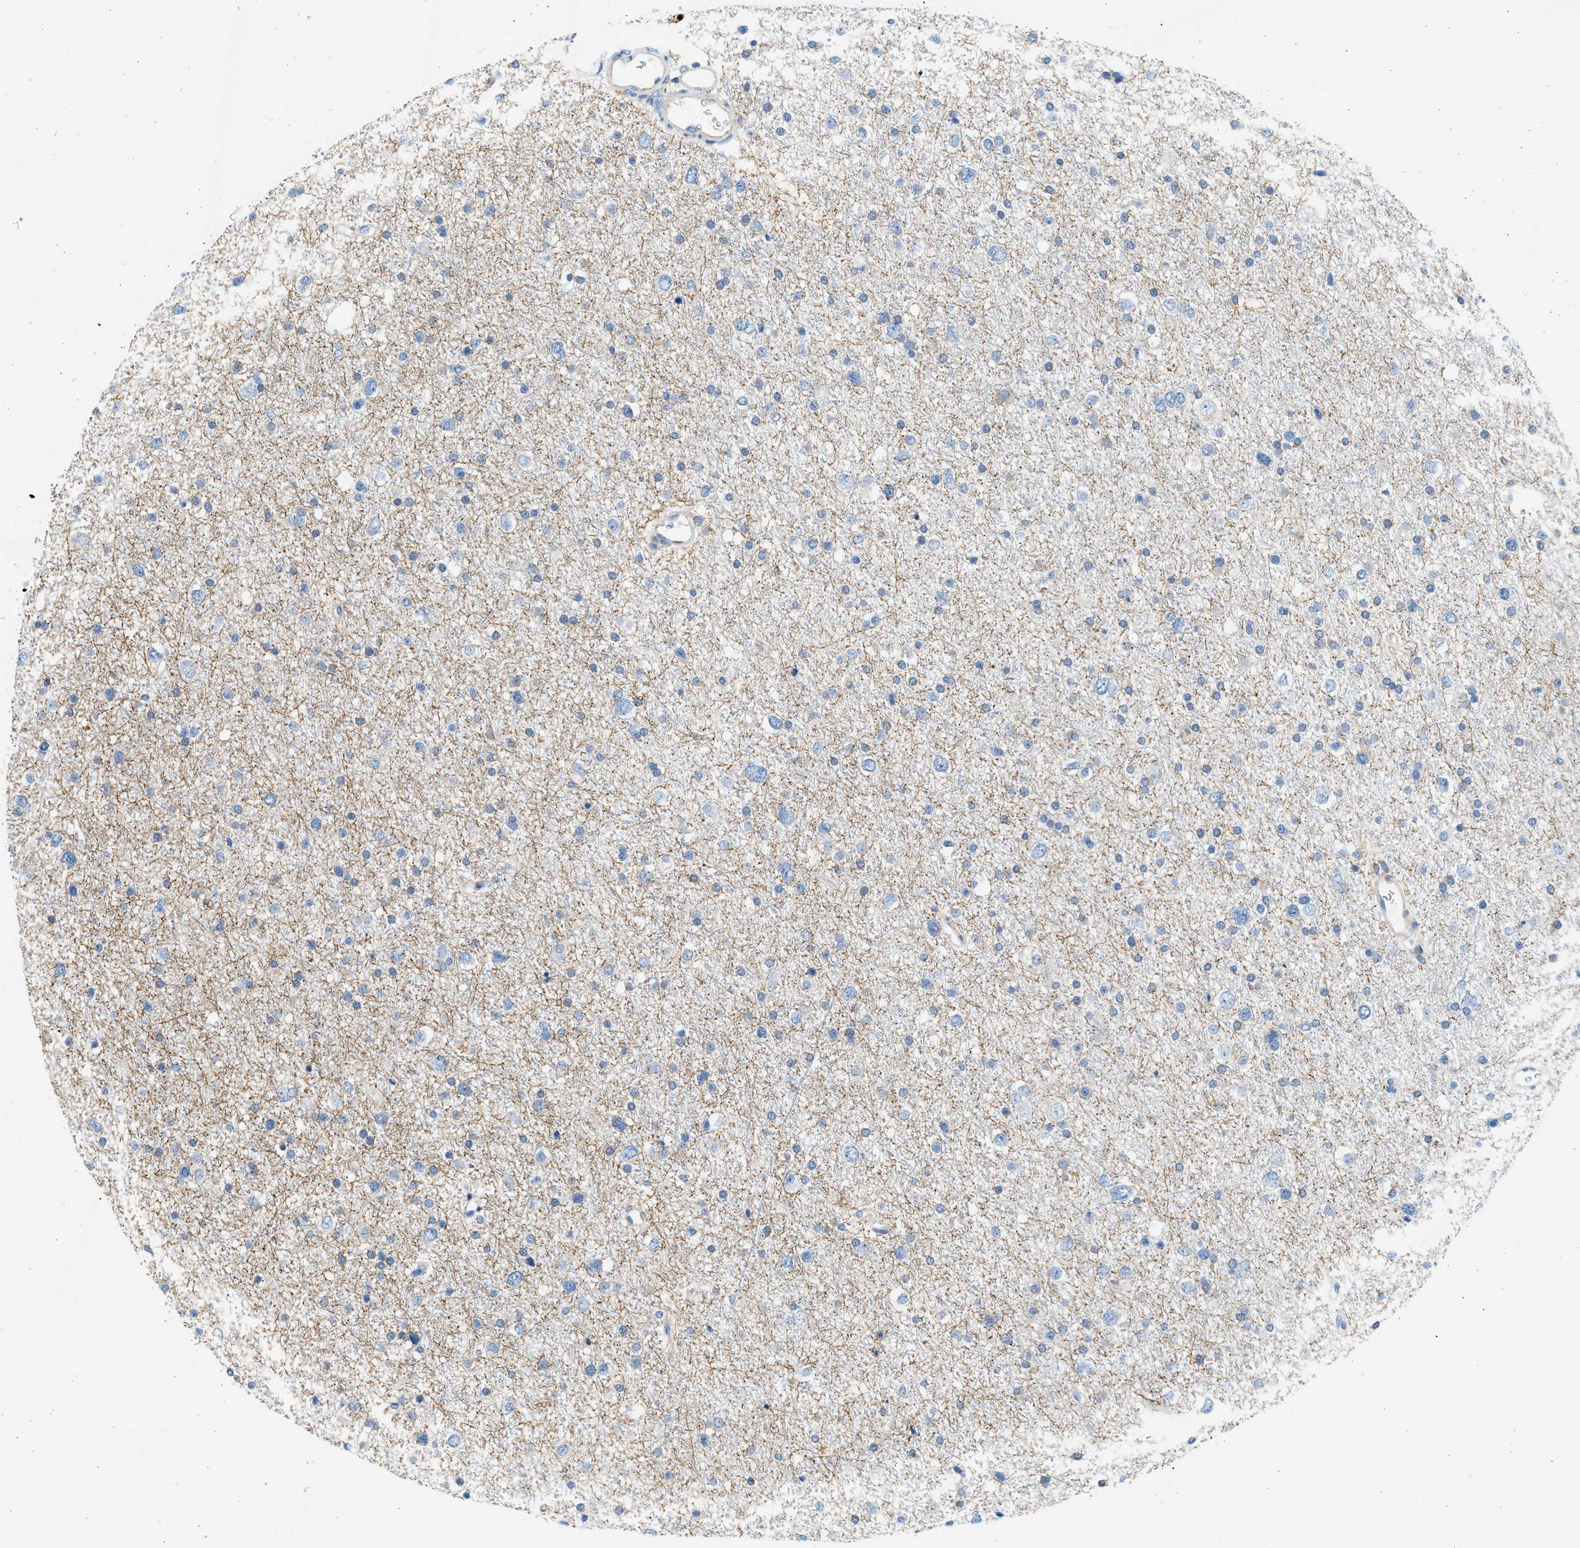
{"staining": {"intensity": "negative", "quantity": "none", "location": "none"}, "tissue": "glioma", "cell_type": "Tumor cells", "image_type": "cancer", "snomed": [{"axis": "morphology", "description": "Glioma, malignant, Low grade"}, {"axis": "topography", "description": "Brain"}], "caption": "The image reveals no significant expression in tumor cells of glioma.", "gene": "CNTN6", "patient": {"sex": "female", "age": 37}}